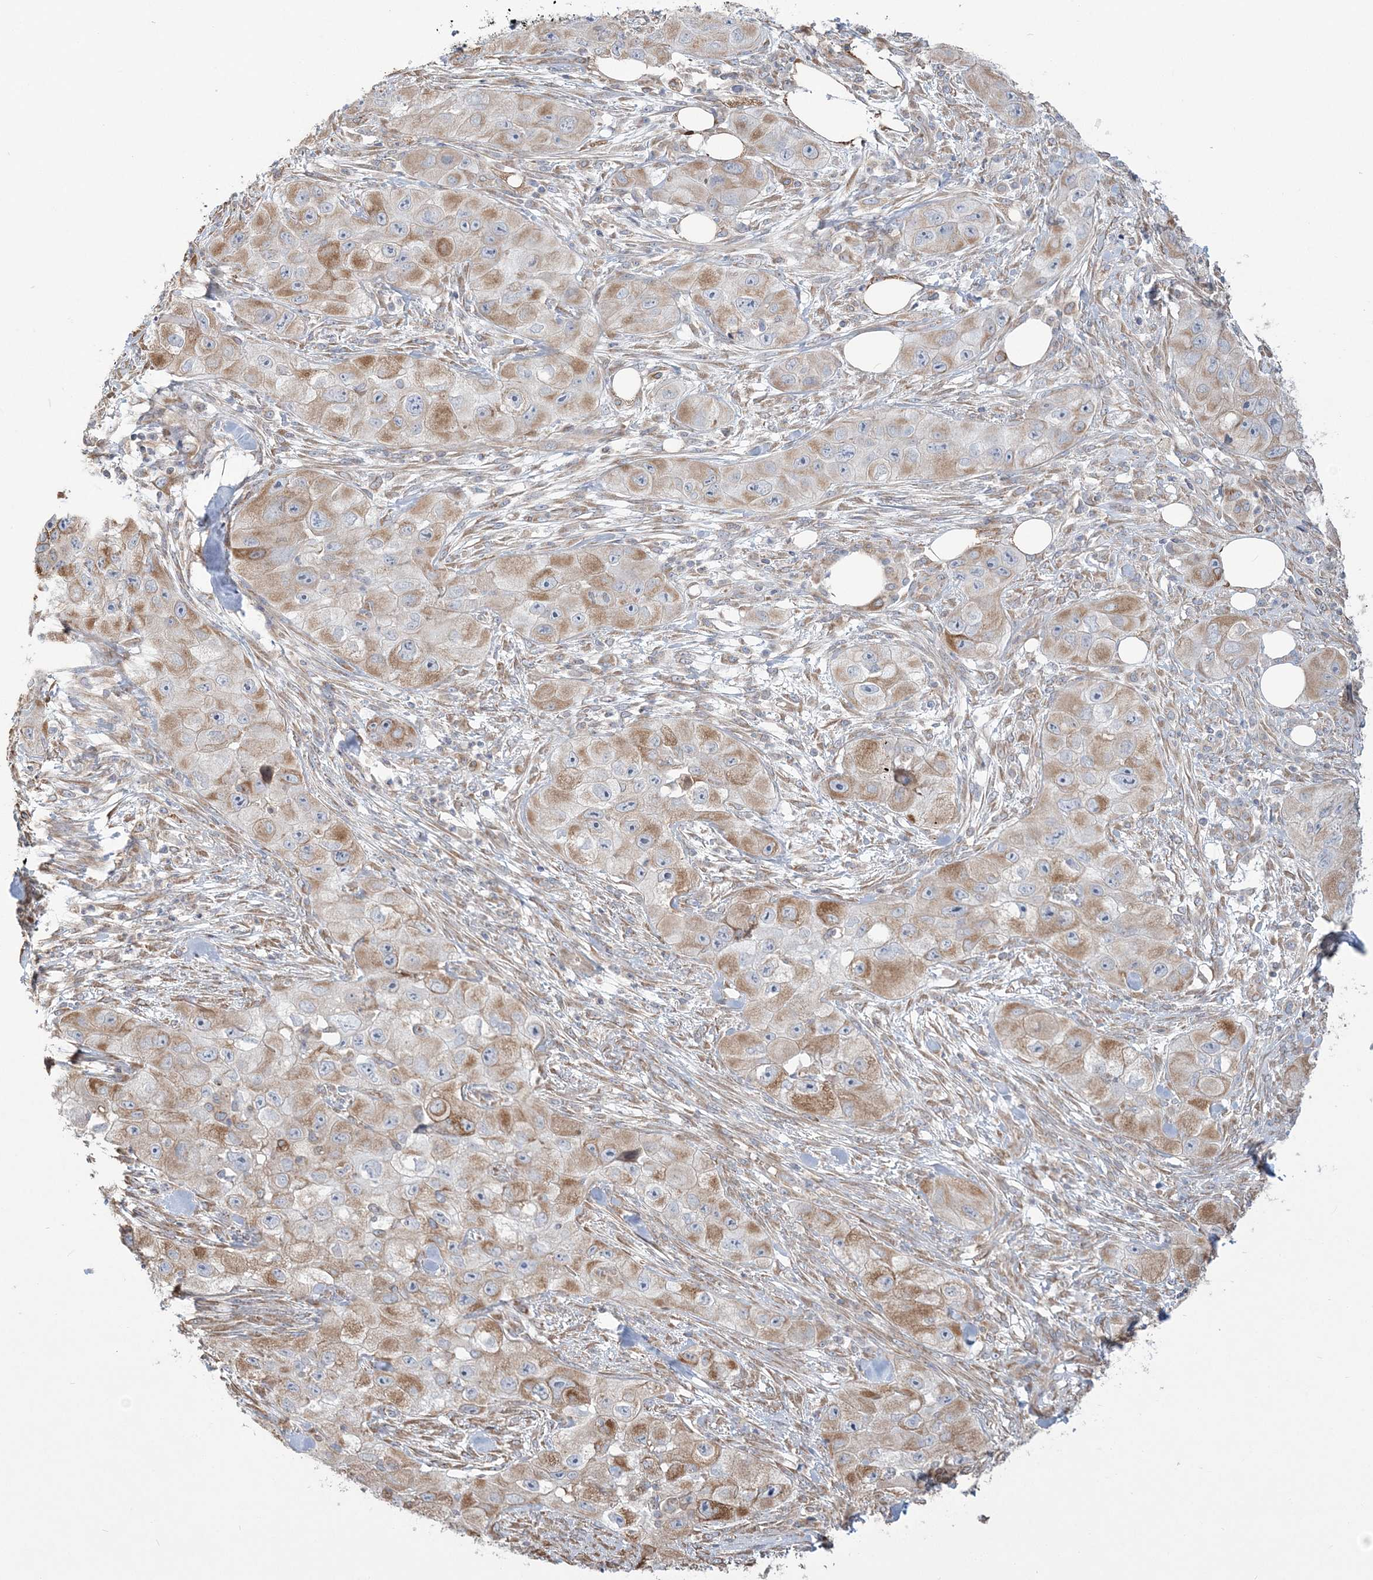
{"staining": {"intensity": "moderate", "quantity": "25%-75%", "location": "cytoplasmic/membranous"}, "tissue": "skin cancer", "cell_type": "Tumor cells", "image_type": "cancer", "snomed": [{"axis": "morphology", "description": "Squamous cell carcinoma, NOS"}, {"axis": "topography", "description": "Skin"}, {"axis": "topography", "description": "Subcutis"}], "caption": "Moderate cytoplasmic/membranous expression for a protein is appreciated in approximately 25%-75% of tumor cells of skin cancer (squamous cell carcinoma) using immunohistochemistry.", "gene": "ZNF821", "patient": {"sex": "male", "age": 73}}